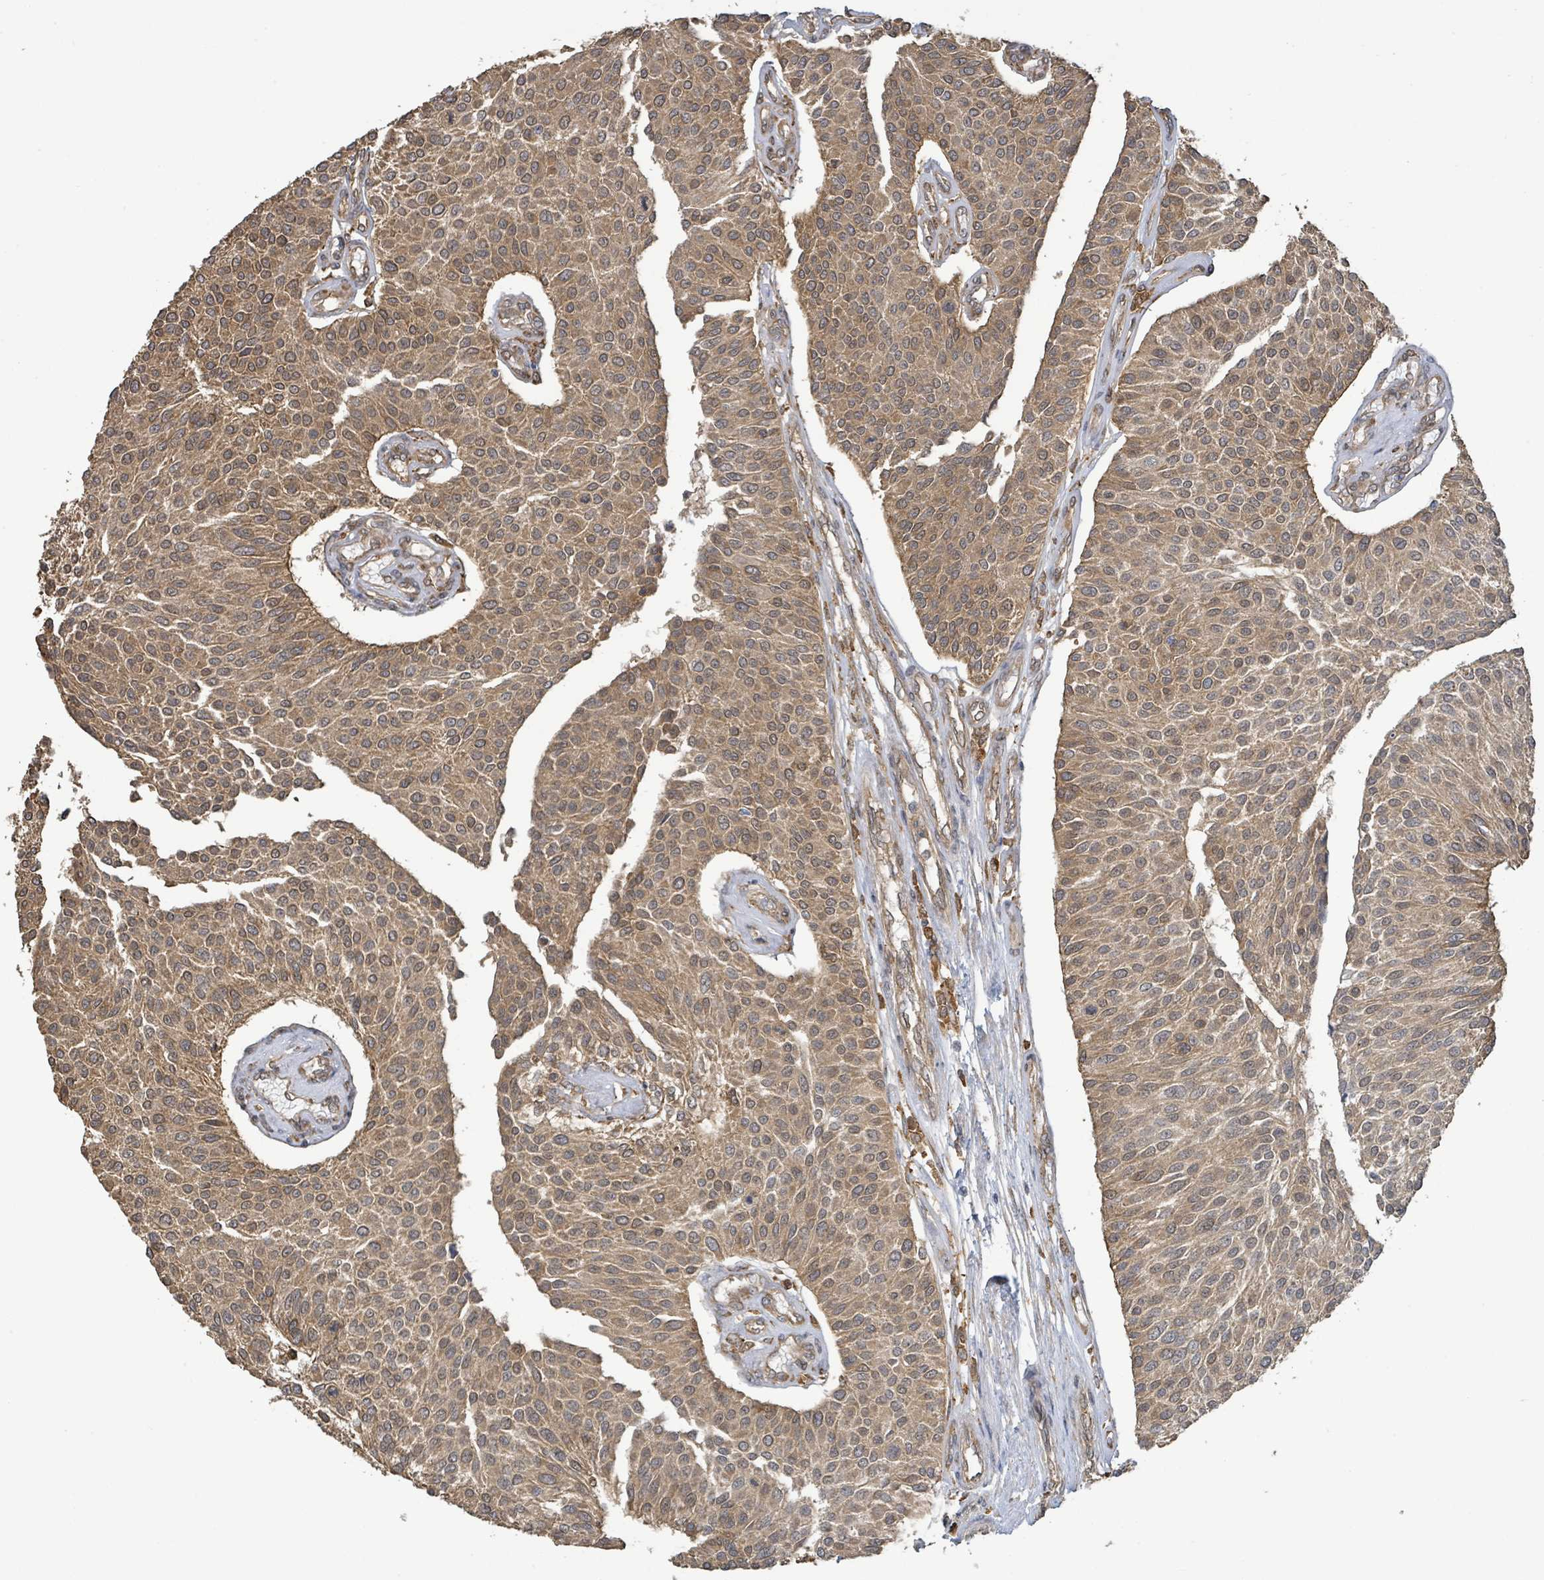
{"staining": {"intensity": "moderate", "quantity": ">75%", "location": "cytoplasmic/membranous"}, "tissue": "urothelial cancer", "cell_type": "Tumor cells", "image_type": "cancer", "snomed": [{"axis": "morphology", "description": "Urothelial carcinoma, NOS"}, {"axis": "topography", "description": "Urinary bladder"}], "caption": "DAB immunohistochemical staining of transitional cell carcinoma exhibits moderate cytoplasmic/membranous protein staining in approximately >75% of tumor cells.", "gene": "ARPIN", "patient": {"sex": "male", "age": 55}}